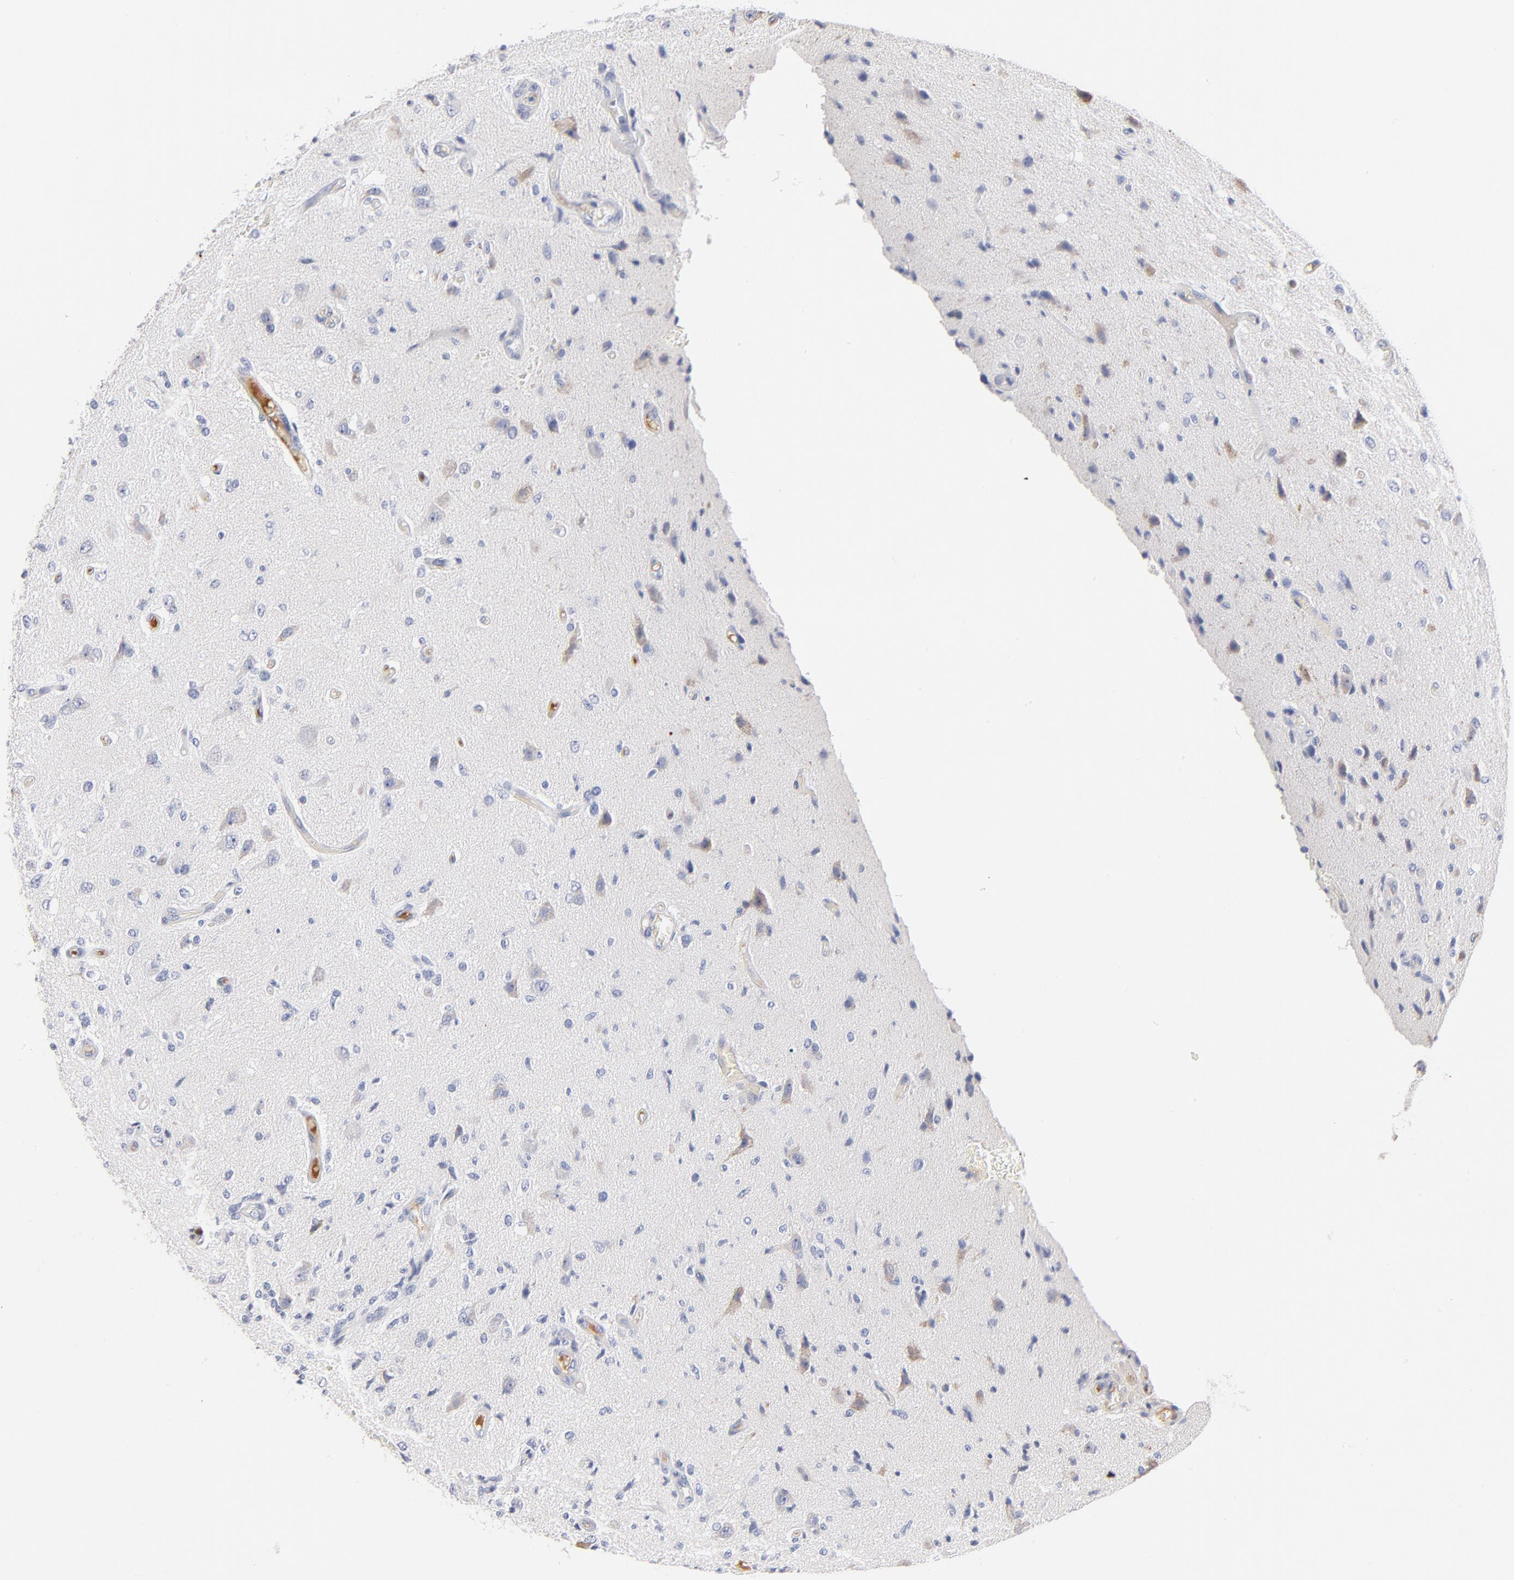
{"staining": {"intensity": "negative", "quantity": "none", "location": "none"}, "tissue": "glioma", "cell_type": "Tumor cells", "image_type": "cancer", "snomed": [{"axis": "morphology", "description": "Normal tissue, NOS"}, {"axis": "morphology", "description": "Glioma, malignant, High grade"}, {"axis": "topography", "description": "Cerebral cortex"}], "caption": "This is an IHC micrograph of glioma. There is no positivity in tumor cells.", "gene": "PLAT", "patient": {"sex": "male", "age": 77}}